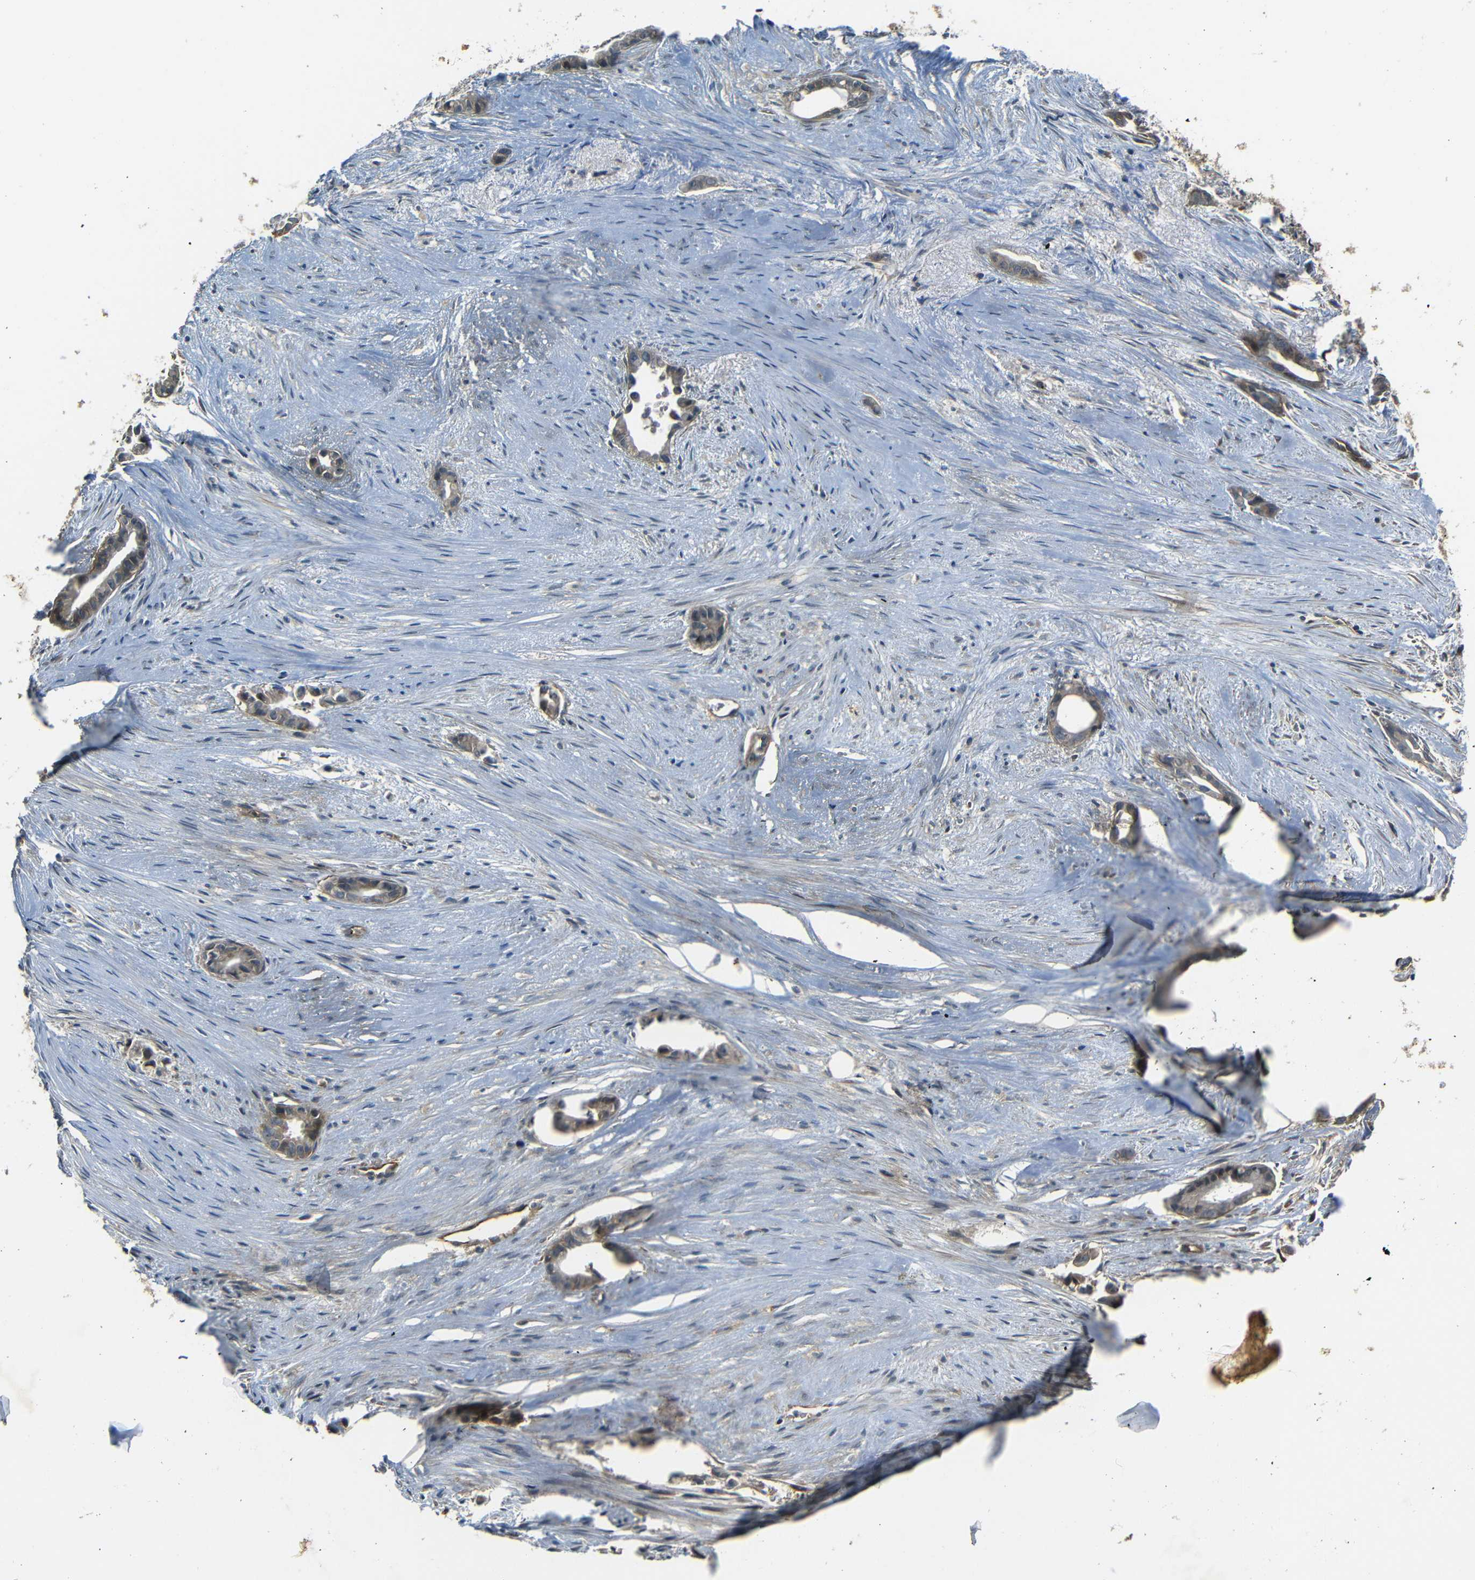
{"staining": {"intensity": "weak", "quantity": ">75%", "location": "cytoplasmic/membranous"}, "tissue": "liver cancer", "cell_type": "Tumor cells", "image_type": "cancer", "snomed": [{"axis": "morphology", "description": "Cholangiocarcinoma"}, {"axis": "topography", "description": "Liver"}], "caption": "DAB immunohistochemical staining of liver cholangiocarcinoma displays weak cytoplasmic/membranous protein positivity in about >75% of tumor cells. (IHC, brightfield microscopy, high magnification).", "gene": "RELL1", "patient": {"sex": "female", "age": 55}}